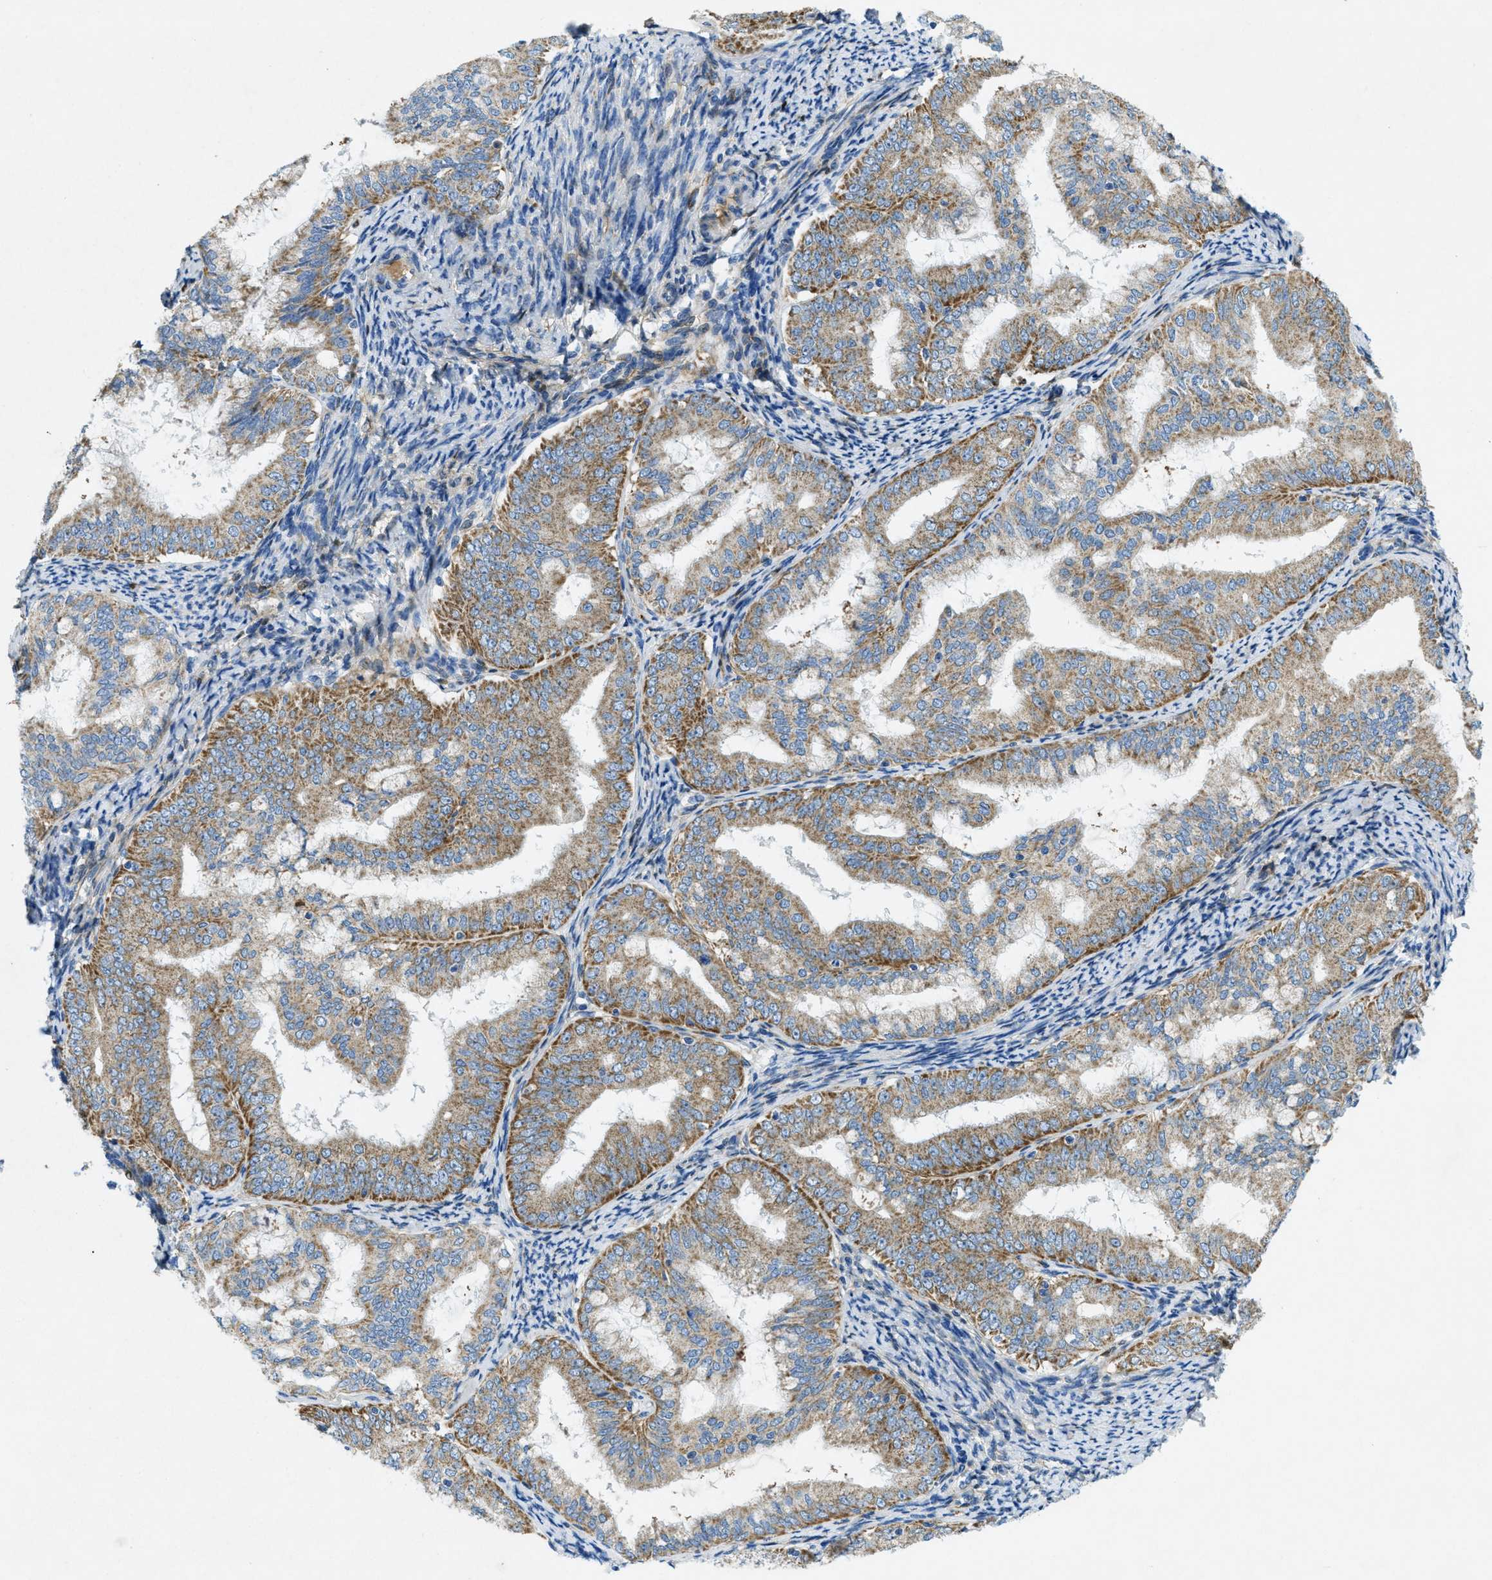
{"staining": {"intensity": "moderate", "quantity": ">75%", "location": "cytoplasmic/membranous"}, "tissue": "endometrial cancer", "cell_type": "Tumor cells", "image_type": "cancer", "snomed": [{"axis": "morphology", "description": "Adenocarcinoma, NOS"}, {"axis": "topography", "description": "Endometrium"}], "caption": "This is an image of IHC staining of endometrial cancer (adenocarcinoma), which shows moderate expression in the cytoplasmic/membranous of tumor cells.", "gene": "CYGB", "patient": {"sex": "female", "age": 63}}